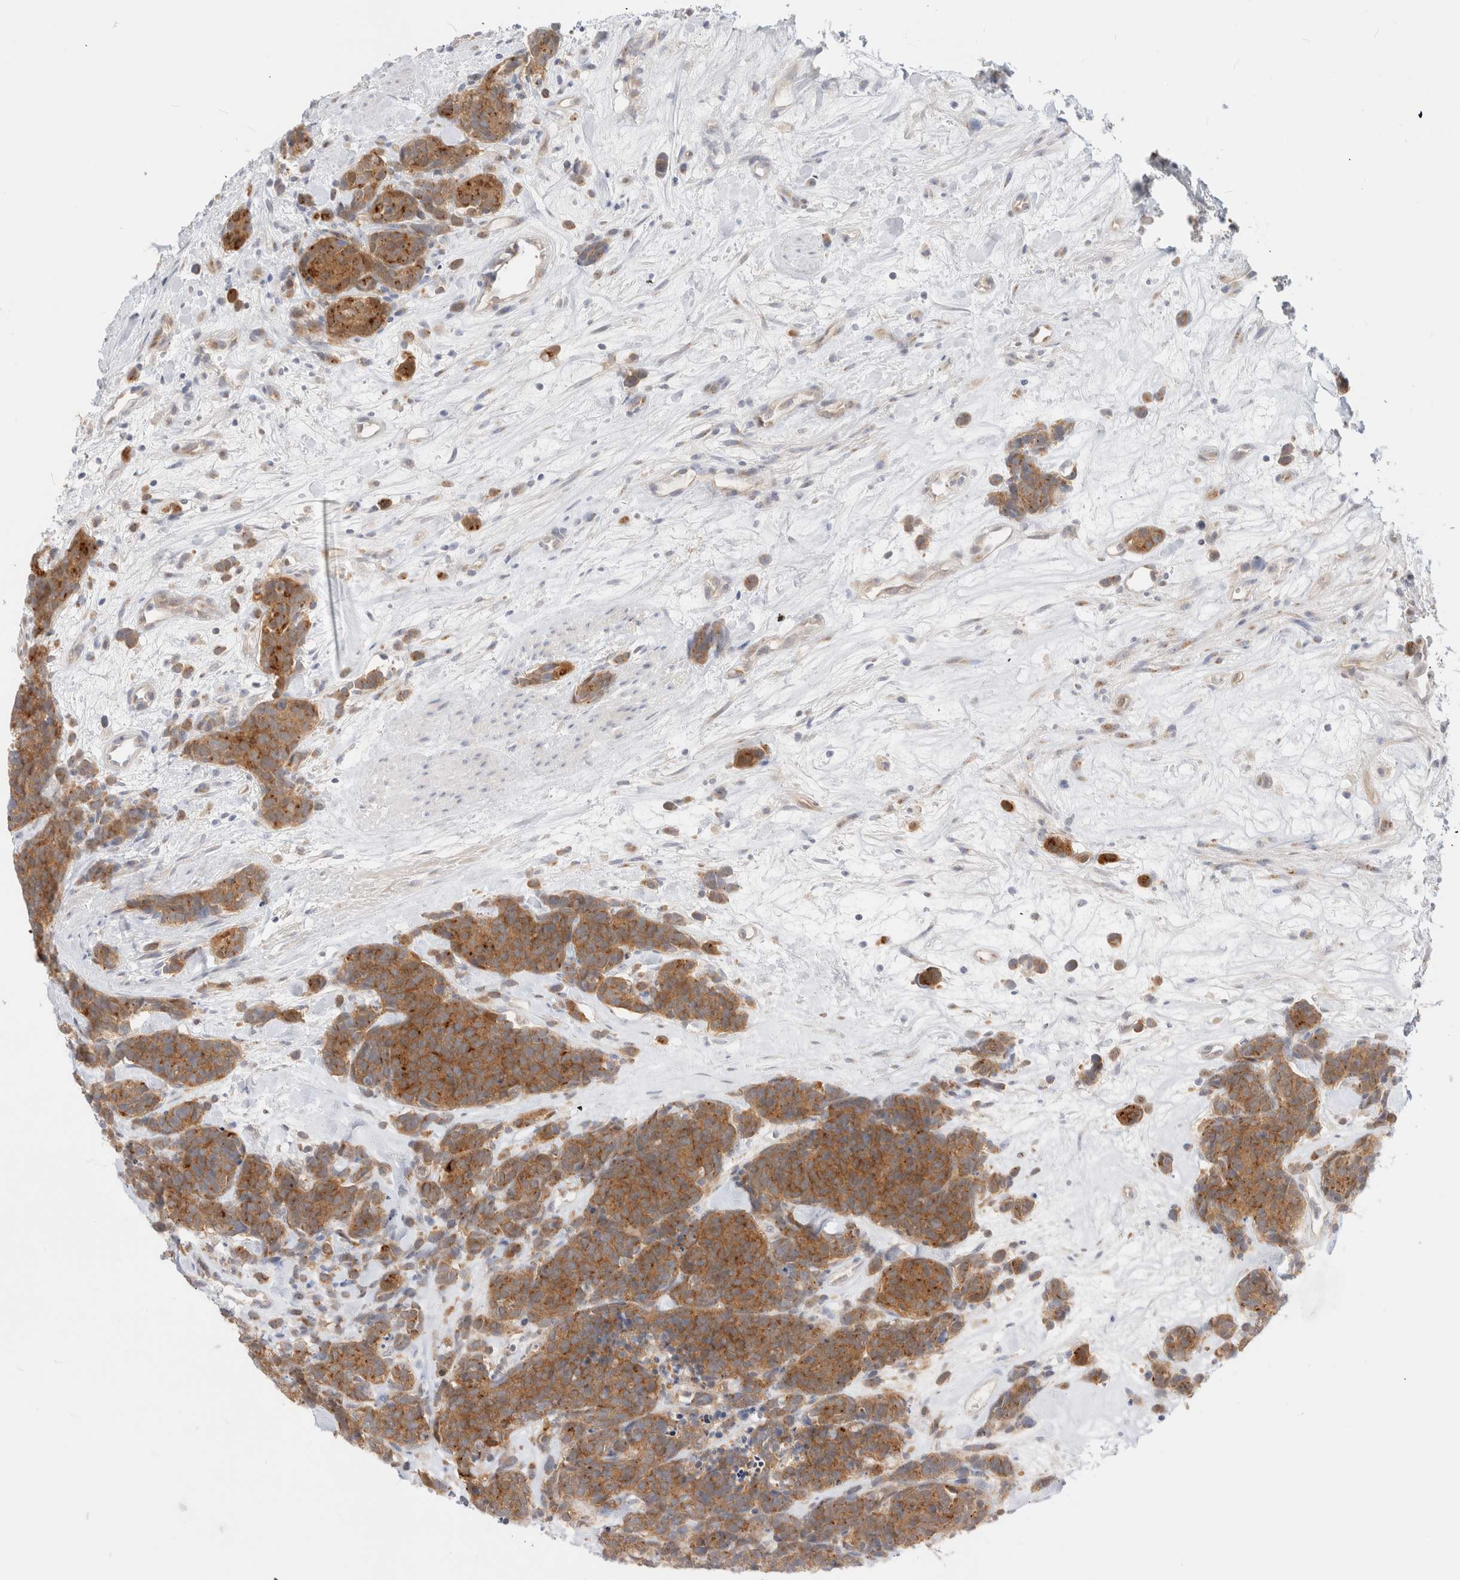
{"staining": {"intensity": "moderate", "quantity": ">75%", "location": "cytoplasmic/membranous"}, "tissue": "carcinoid", "cell_type": "Tumor cells", "image_type": "cancer", "snomed": [{"axis": "morphology", "description": "Carcinoma, NOS"}, {"axis": "morphology", "description": "Carcinoid, malignant, NOS"}, {"axis": "topography", "description": "Urinary bladder"}], "caption": "IHC image of neoplastic tissue: human carcinoma stained using IHC displays medium levels of moderate protein expression localized specifically in the cytoplasmic/membranous of tumor cells, appearing as a cytoplasmic/membranous brown color.", "gene": "EFCAB13", "patient": {"sex": "male", "age": 57}}